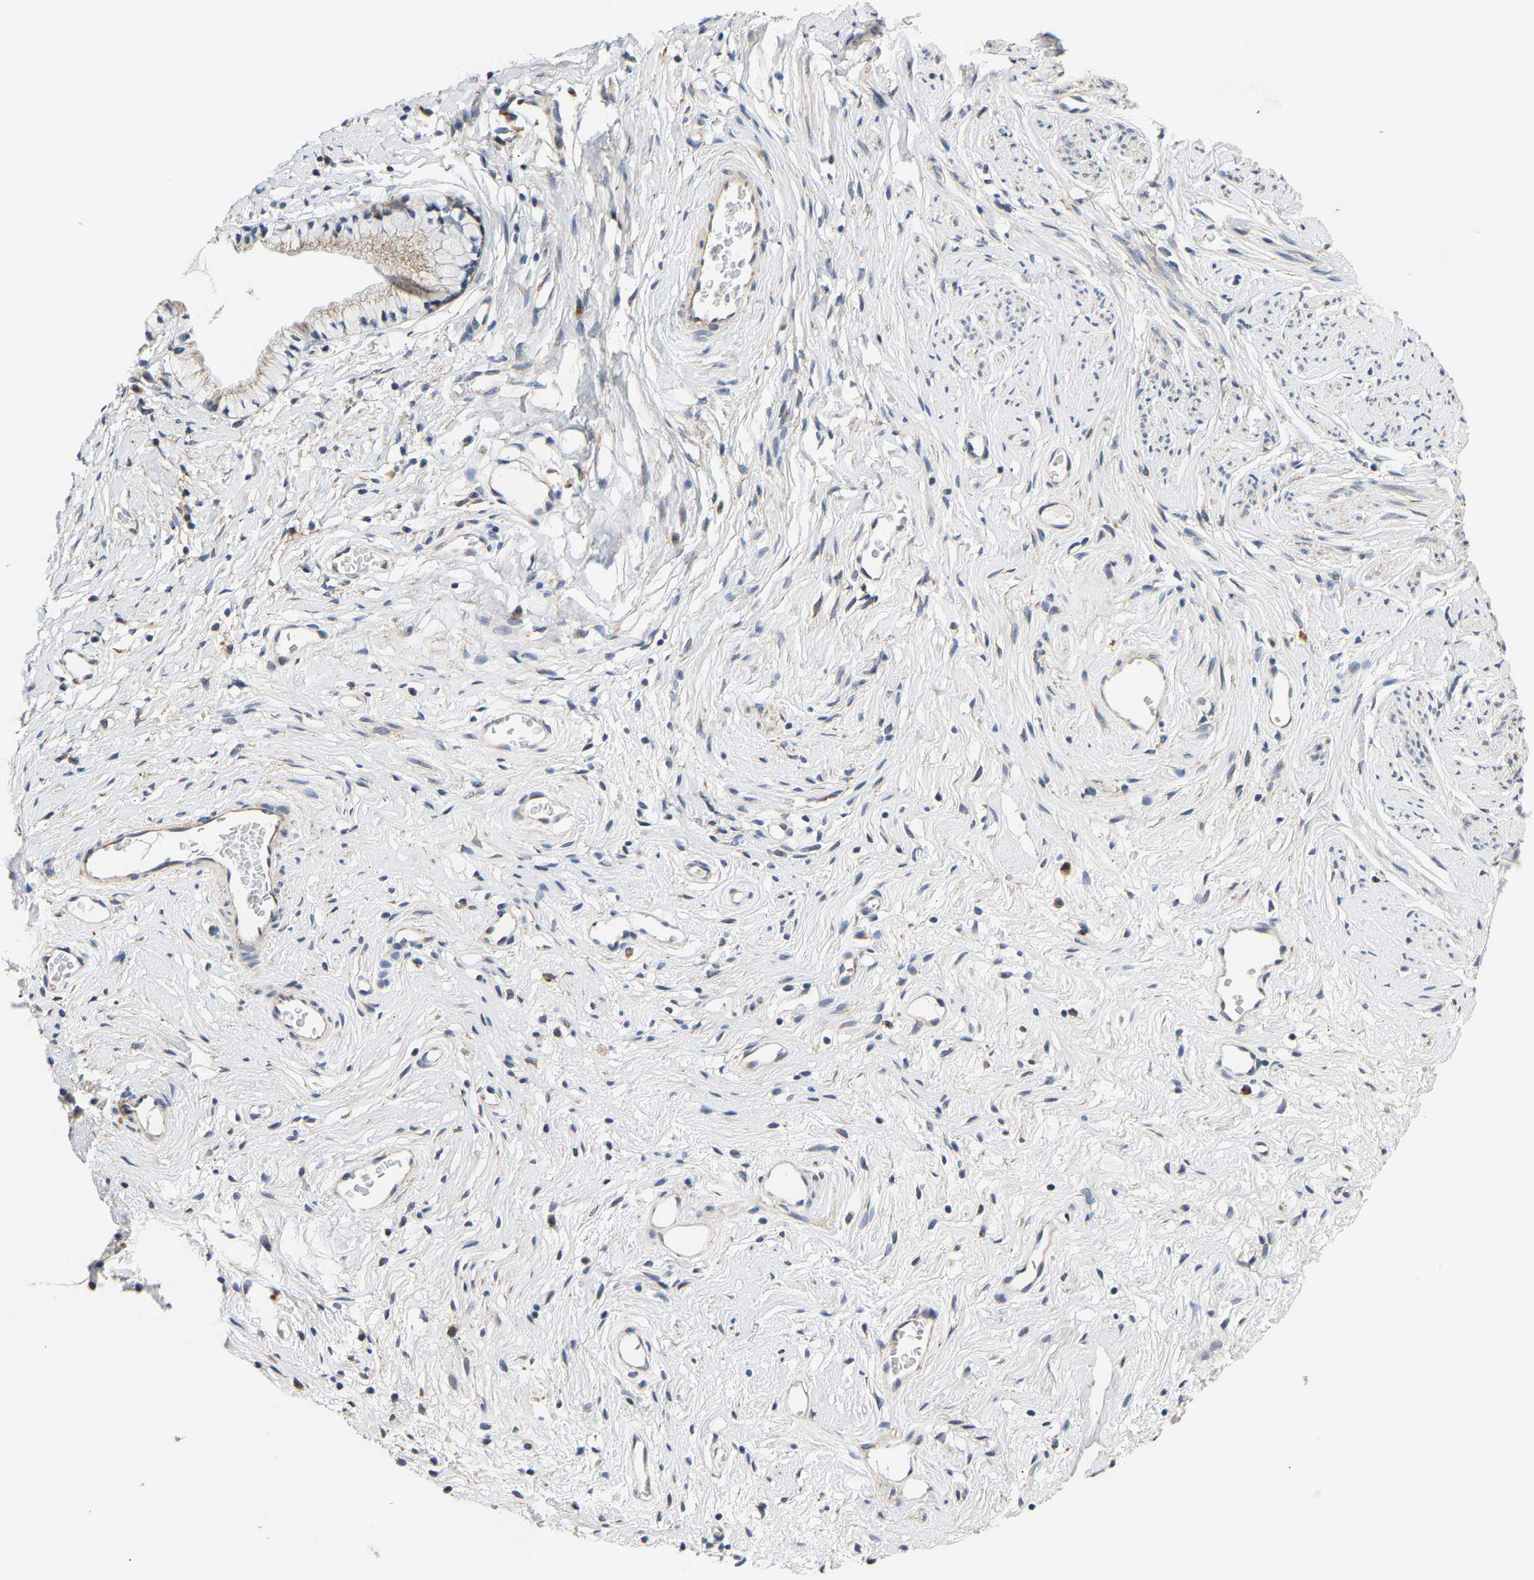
{"staining": {"intensity": "weak", "quantity": "<25%", "location": "cytoplasmic/membranous"}, "tissue": "cervix", "cell_type": "Glandular cells", "image_type": "normal", "snomed": [{"axis": "morphology", "description": "Normal tissue, NOS"}, {"axis": "topography", "description": "Cervix"}], "caption": "Glandular cells are negative for brown protein staining in benign cervix. Brightfield microscopy of immunohistochemistry stained with DAB (brown) and hematoxylin (blue), captured at high magnification.", "gene": "TMEM168", "patient": {"sex": "female", "age": 77}}